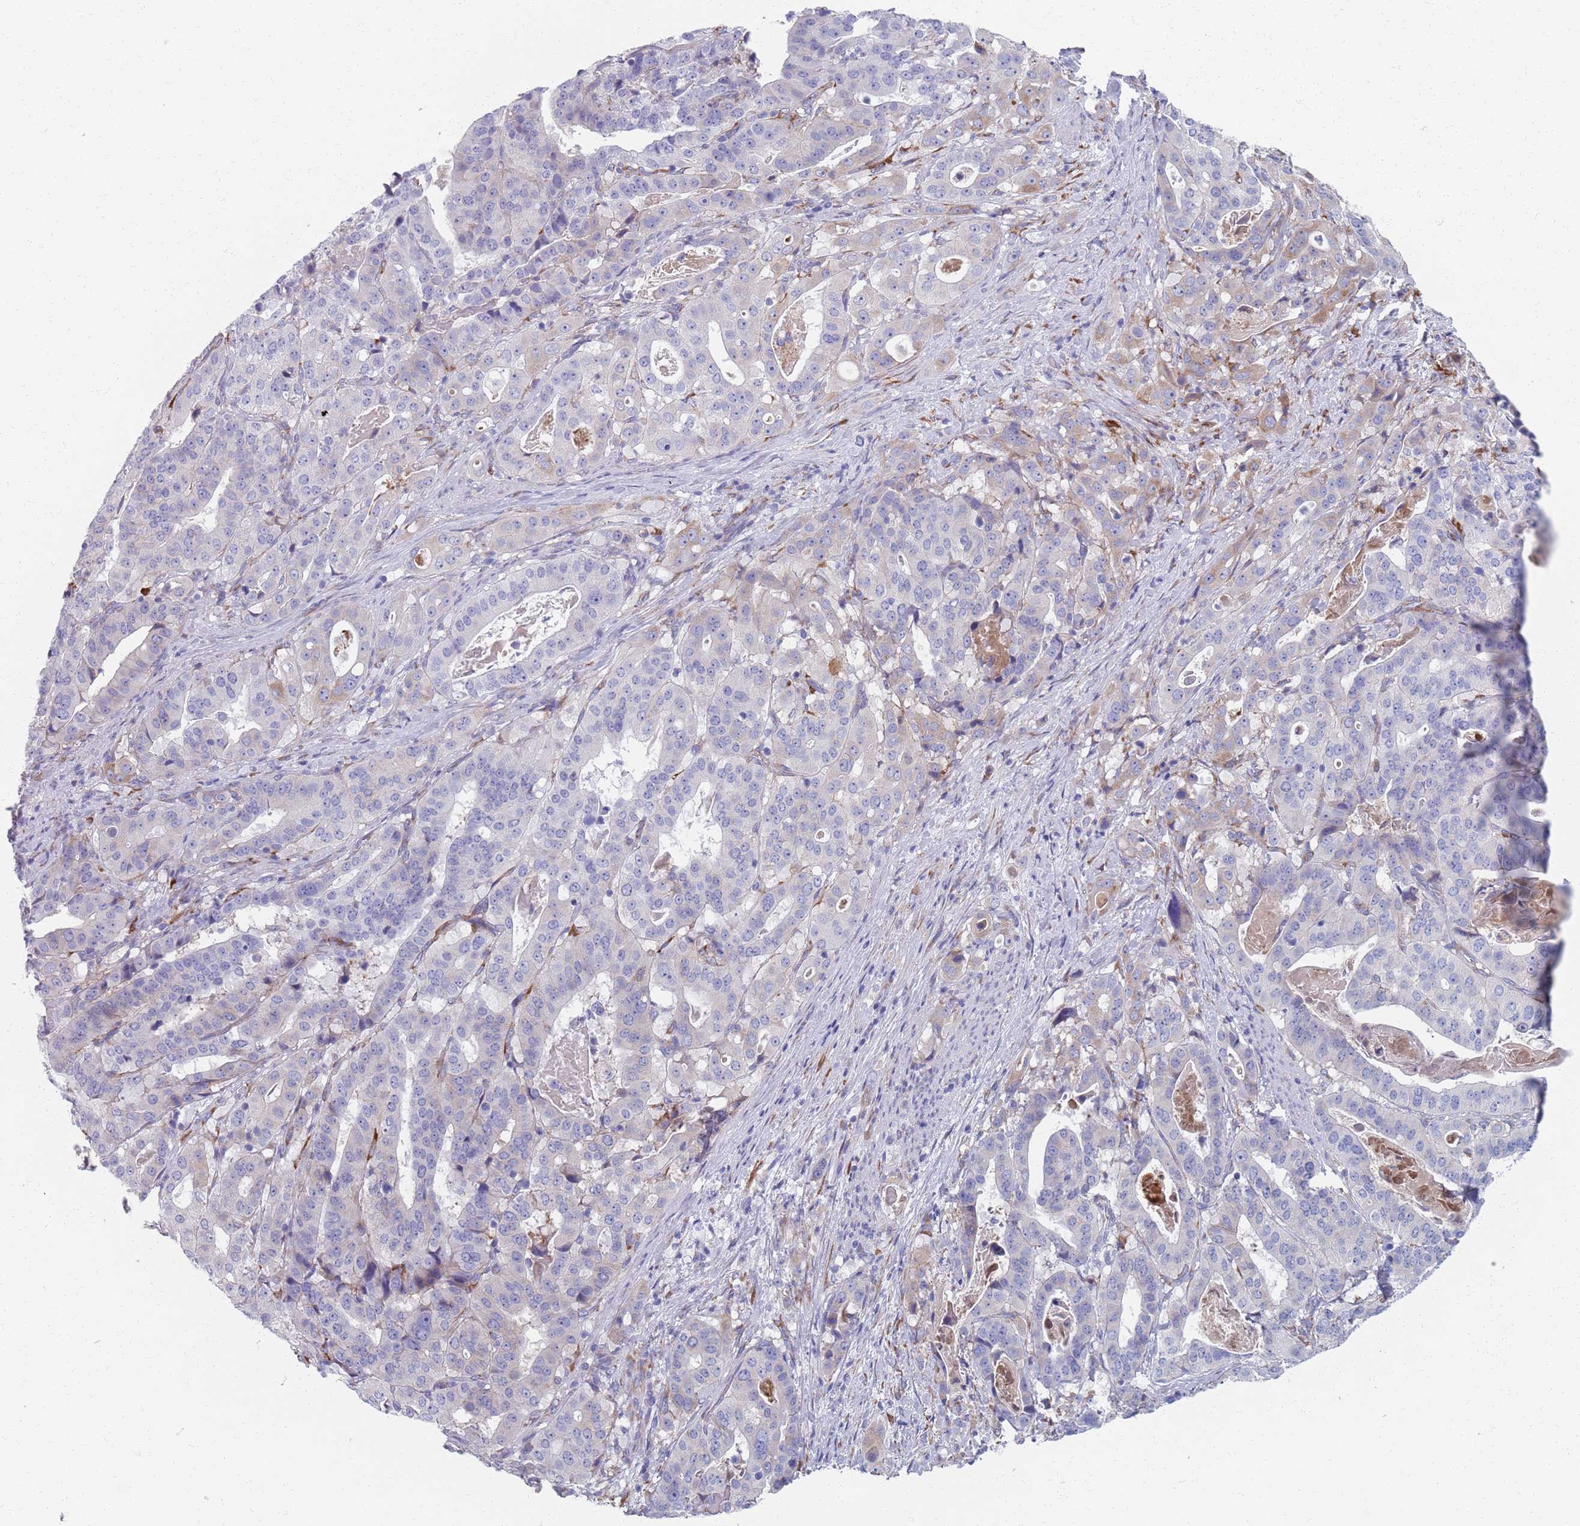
{"staining": {"intensity": "weak", "quantity": "<25%", "location": "cytoplasmic/membranous"}, "tissue": "stomach cancer", "cell_type": "Tumor cells", "image_type": "cancer", "snomed": [{"axis": "morphology", "description": "Adenocarcinoma, NOS"}, {"axis": "topography", "description": "Stomach"}], "caption": "Tumor cells show no significant expression in stomach cancer.", "gene": "PLOD1", "patient": {"sex": "male", "age": 48}}